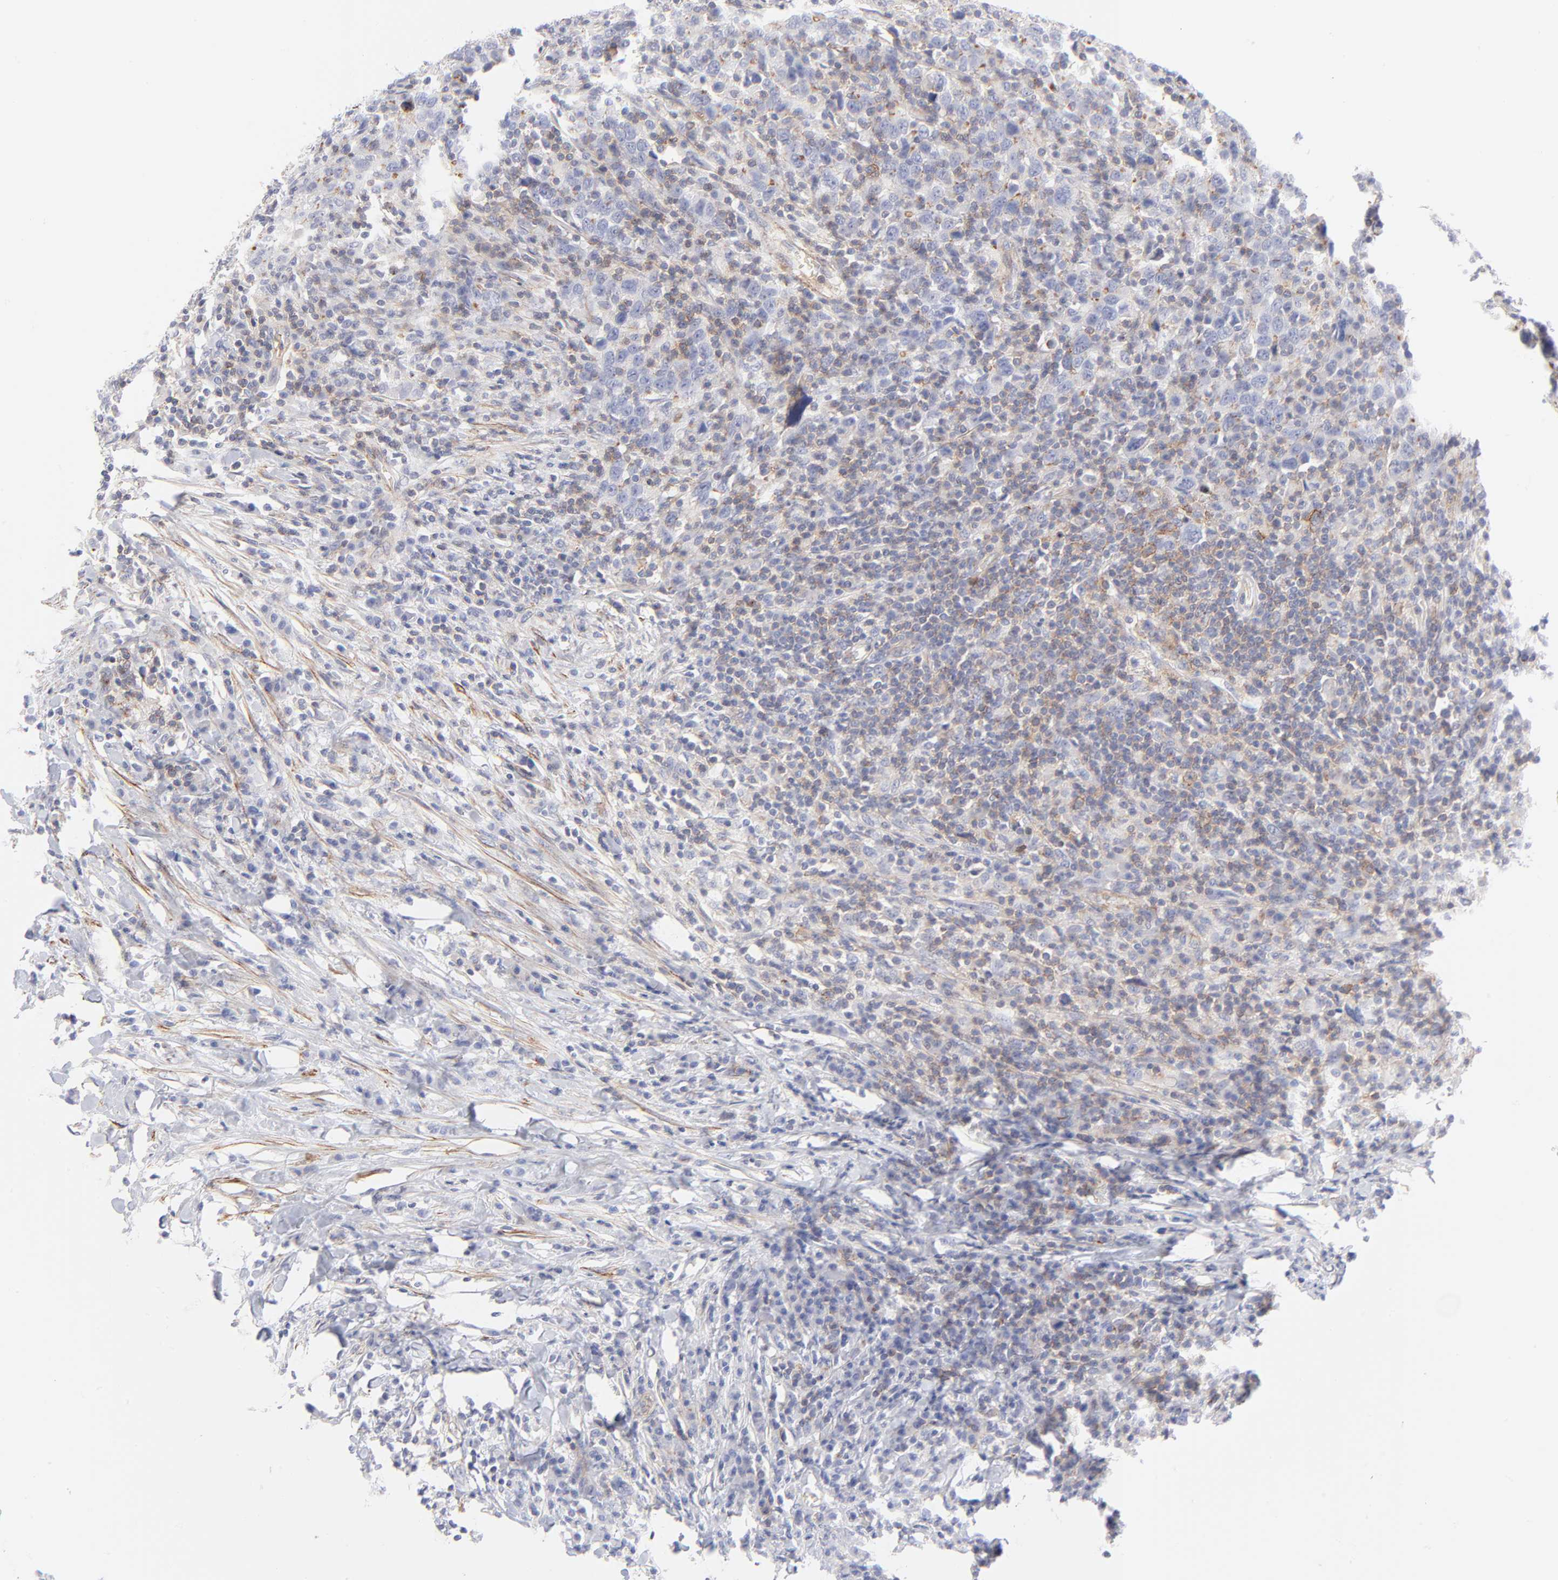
{"staining": {"intensity": "weak", "quantity": "<25%", "location": "cytoplasmic/membranous"}, "tissue": "urothelial cancer", "cell_type": "Tumor cells", "image_type": "cancer", "snomed": [{"axis": "morphology", "description": "Urothelial carcinoma, High grade"}, {"axis": "topography", "description": "Urinary bladder"}], "caption": "This is a histopathology image of IHC staining of high-grade urothelial carcinoma, which shows no positivity in tumor cells.", "gene": "ACTA2", "patient": {"sex": "male", "age": 61}}